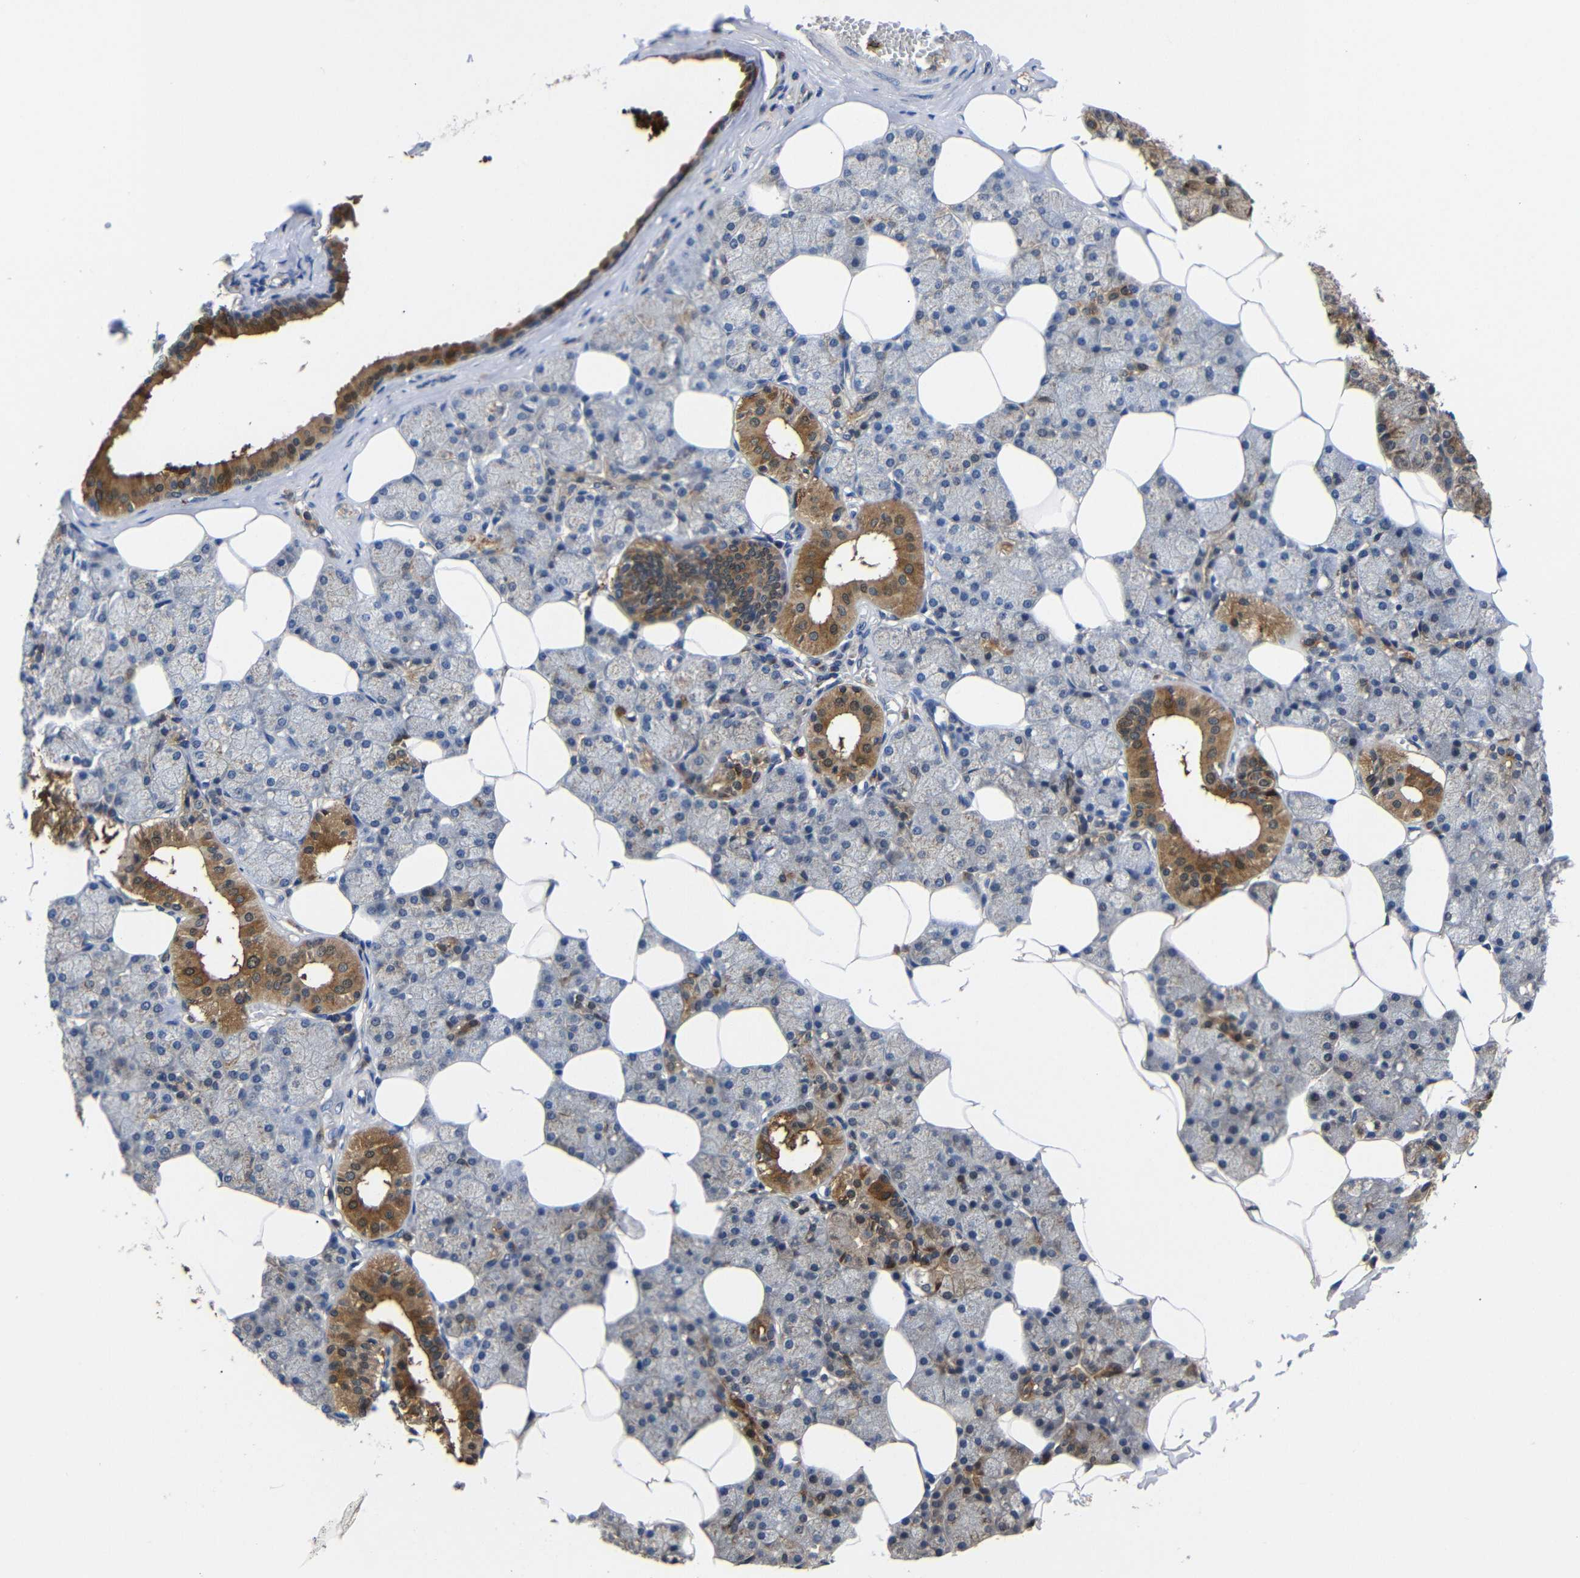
{"staining": {"intensity": "moderate", "quantity": ">75%", "location": "cytoplasmic/membranous"}, "tissue": "salivary gland", "cell_type": "Glandular cells", "image_type": "normal", "snomed": [{"axis": "morphology", "description": "Normal tissue, NOS"}, {"axis": "topography", "description": "Salivary gland"}], "caption": "This micrograph shows immunohistochemistry staining of unremarkable salivary gland, with medium moderate cytoplasmic/membranous expression in approximately >75% of glandular cells.", "gene": "LRRCC1", "patient": {"sex": "male", "age": 62}}